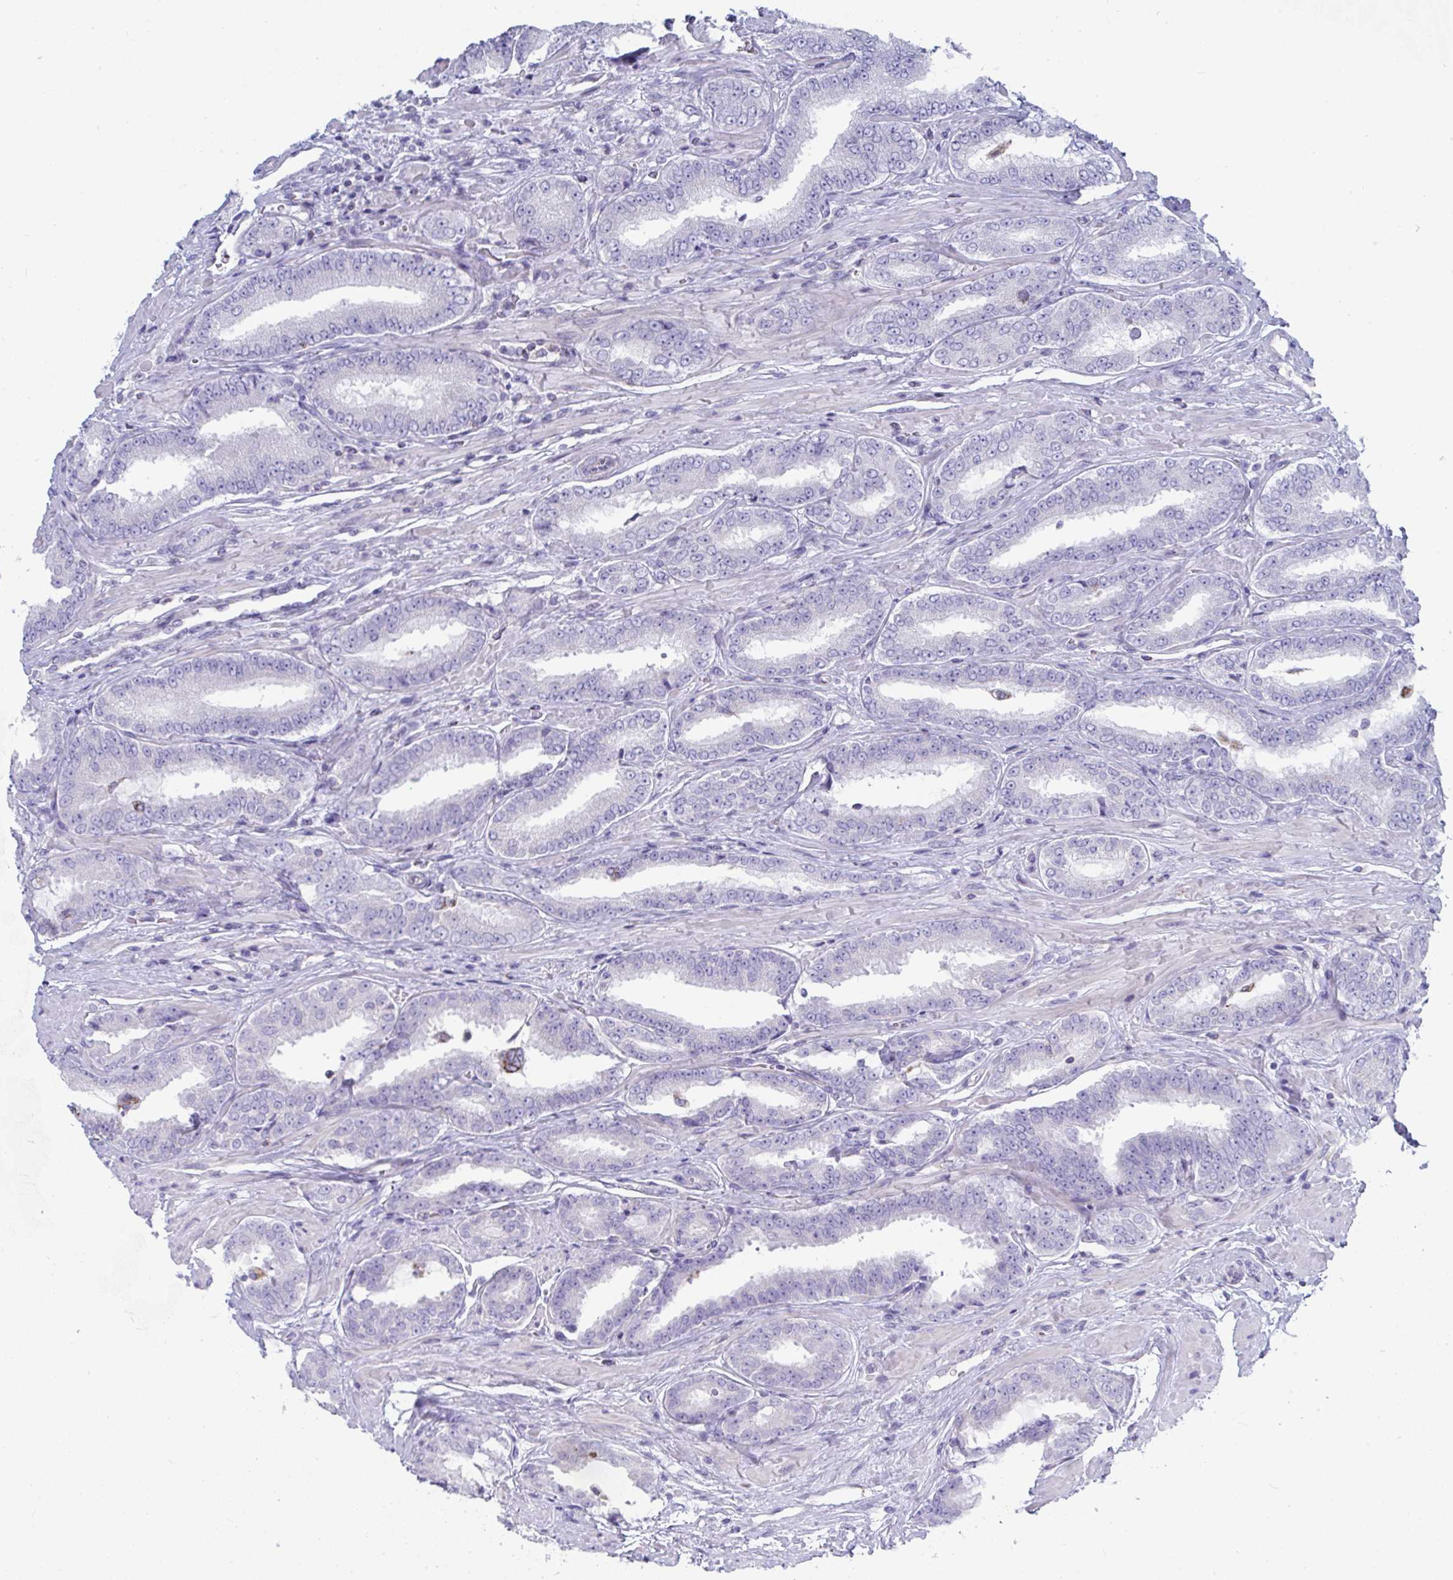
{"staining": {"intensity": "negative", "quantity": "none", "location": "none"}, "tissue": "prostate cancer", "cell_type": "Tumor cells", "image_type": "cancer", "snomed": [{"axis": "morphology", "description": "Adenocarcinoma, High grade"}, {"axis": "topography", "description": "Prostate"}], "caption": "This image is of prostate adenocarcinoma (high-grade) stained with immunohistochemistry (IHC) to label a protein in brown with the nuclei are counter-stained blue. There is no staining in tumor cells. (DAB immunohistochemistry with hematoxylin counter stain).", "gene": "MGAM2", "patient": {"sex": "male", "age": 72}}